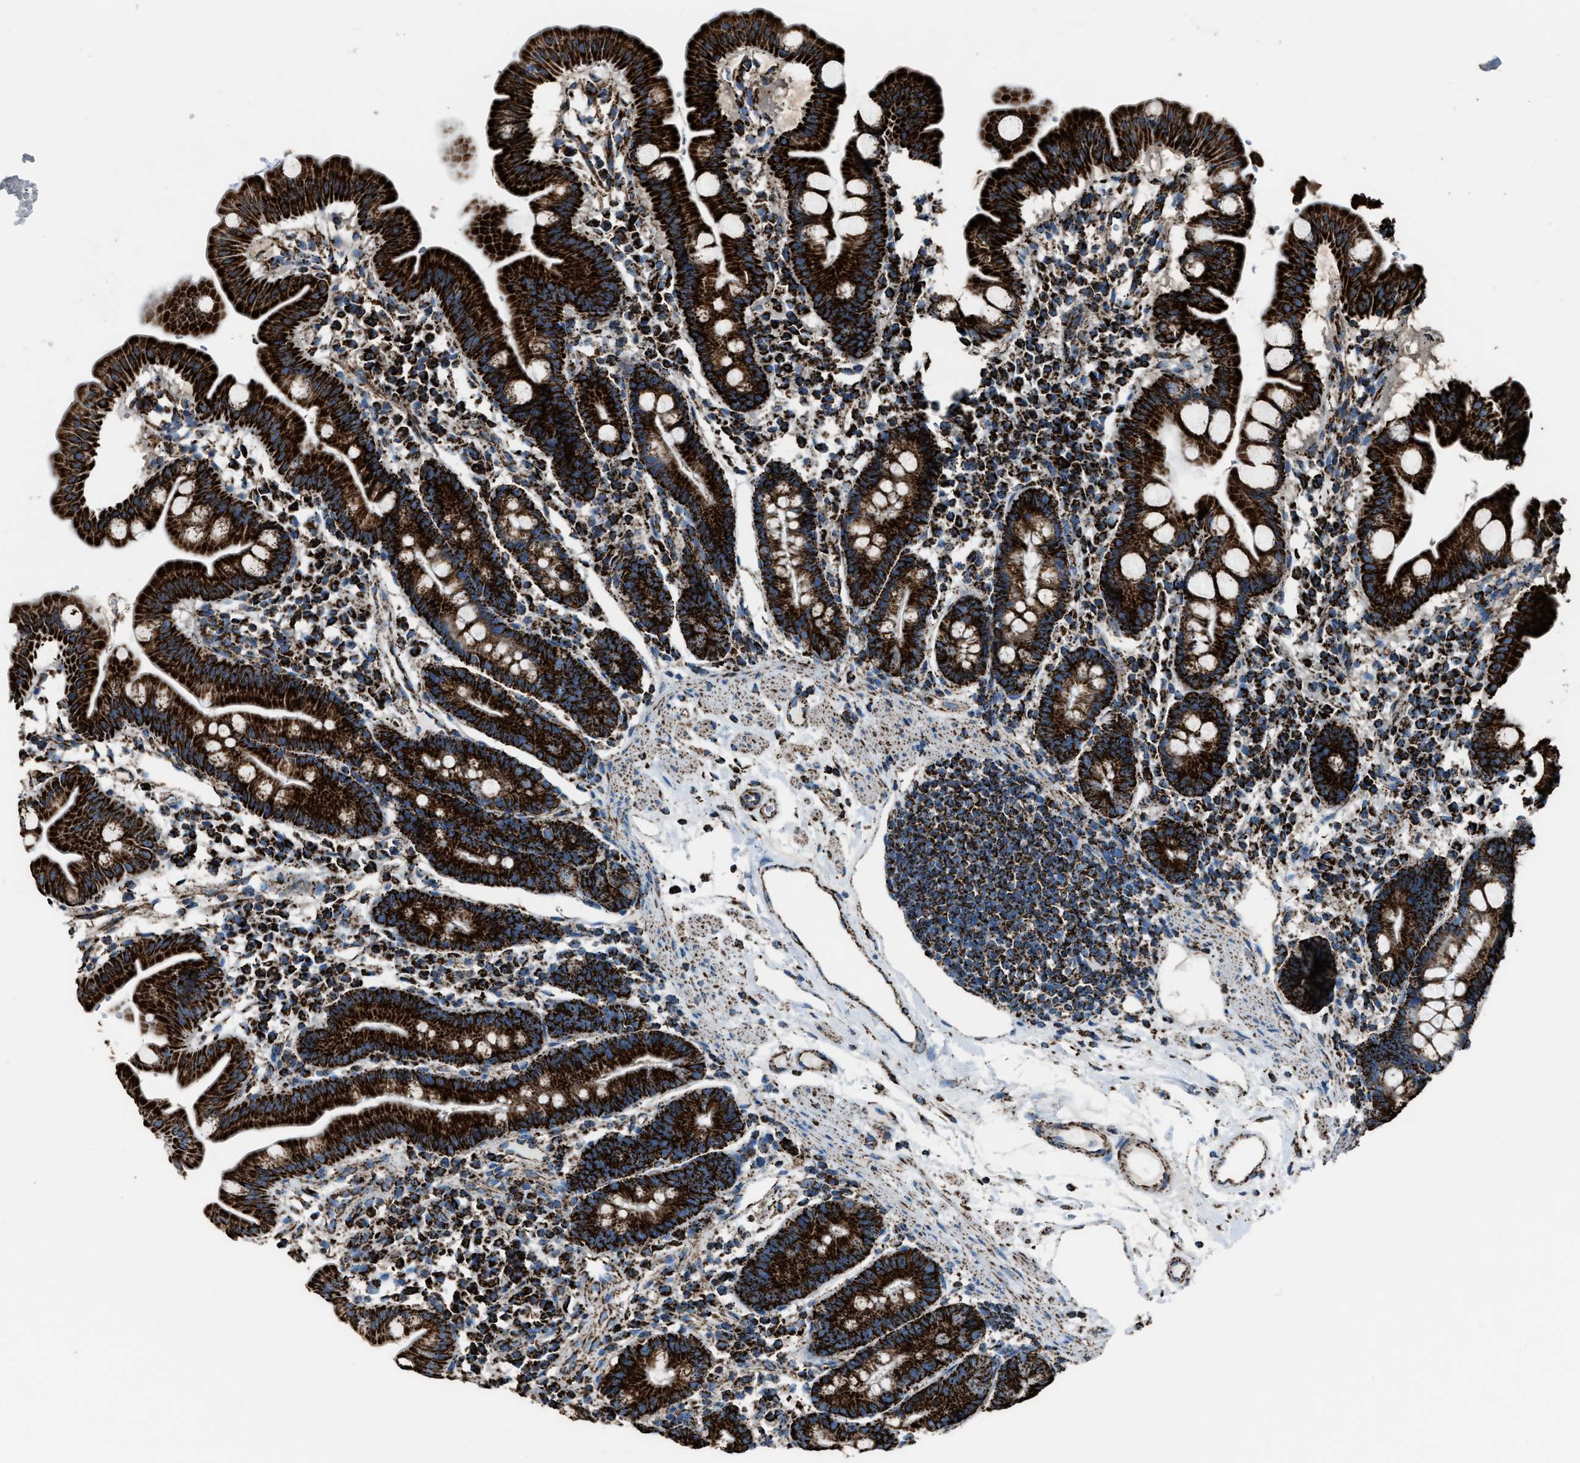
{"staining": {"intensity": "strong", "quantity": ">75%", "location": "cytoplasmic/membranous"}, "tissue": "duodenum", "cell_type": "Glandular cells", "image_type": "normal", "snomed": [{"axis": "morphology", "description": "Normal tissue, NOS"}, {"axis": "topography", "description": "Duodenum"}], "caption": "IHC (DAB) staining of unremarkable human duodenum exhibits strong cytoplasmic/membranous protein expression in about >75% of glandular cells.", "gene": "MDH2", "patient": {"sex": "male", "age": 50}}